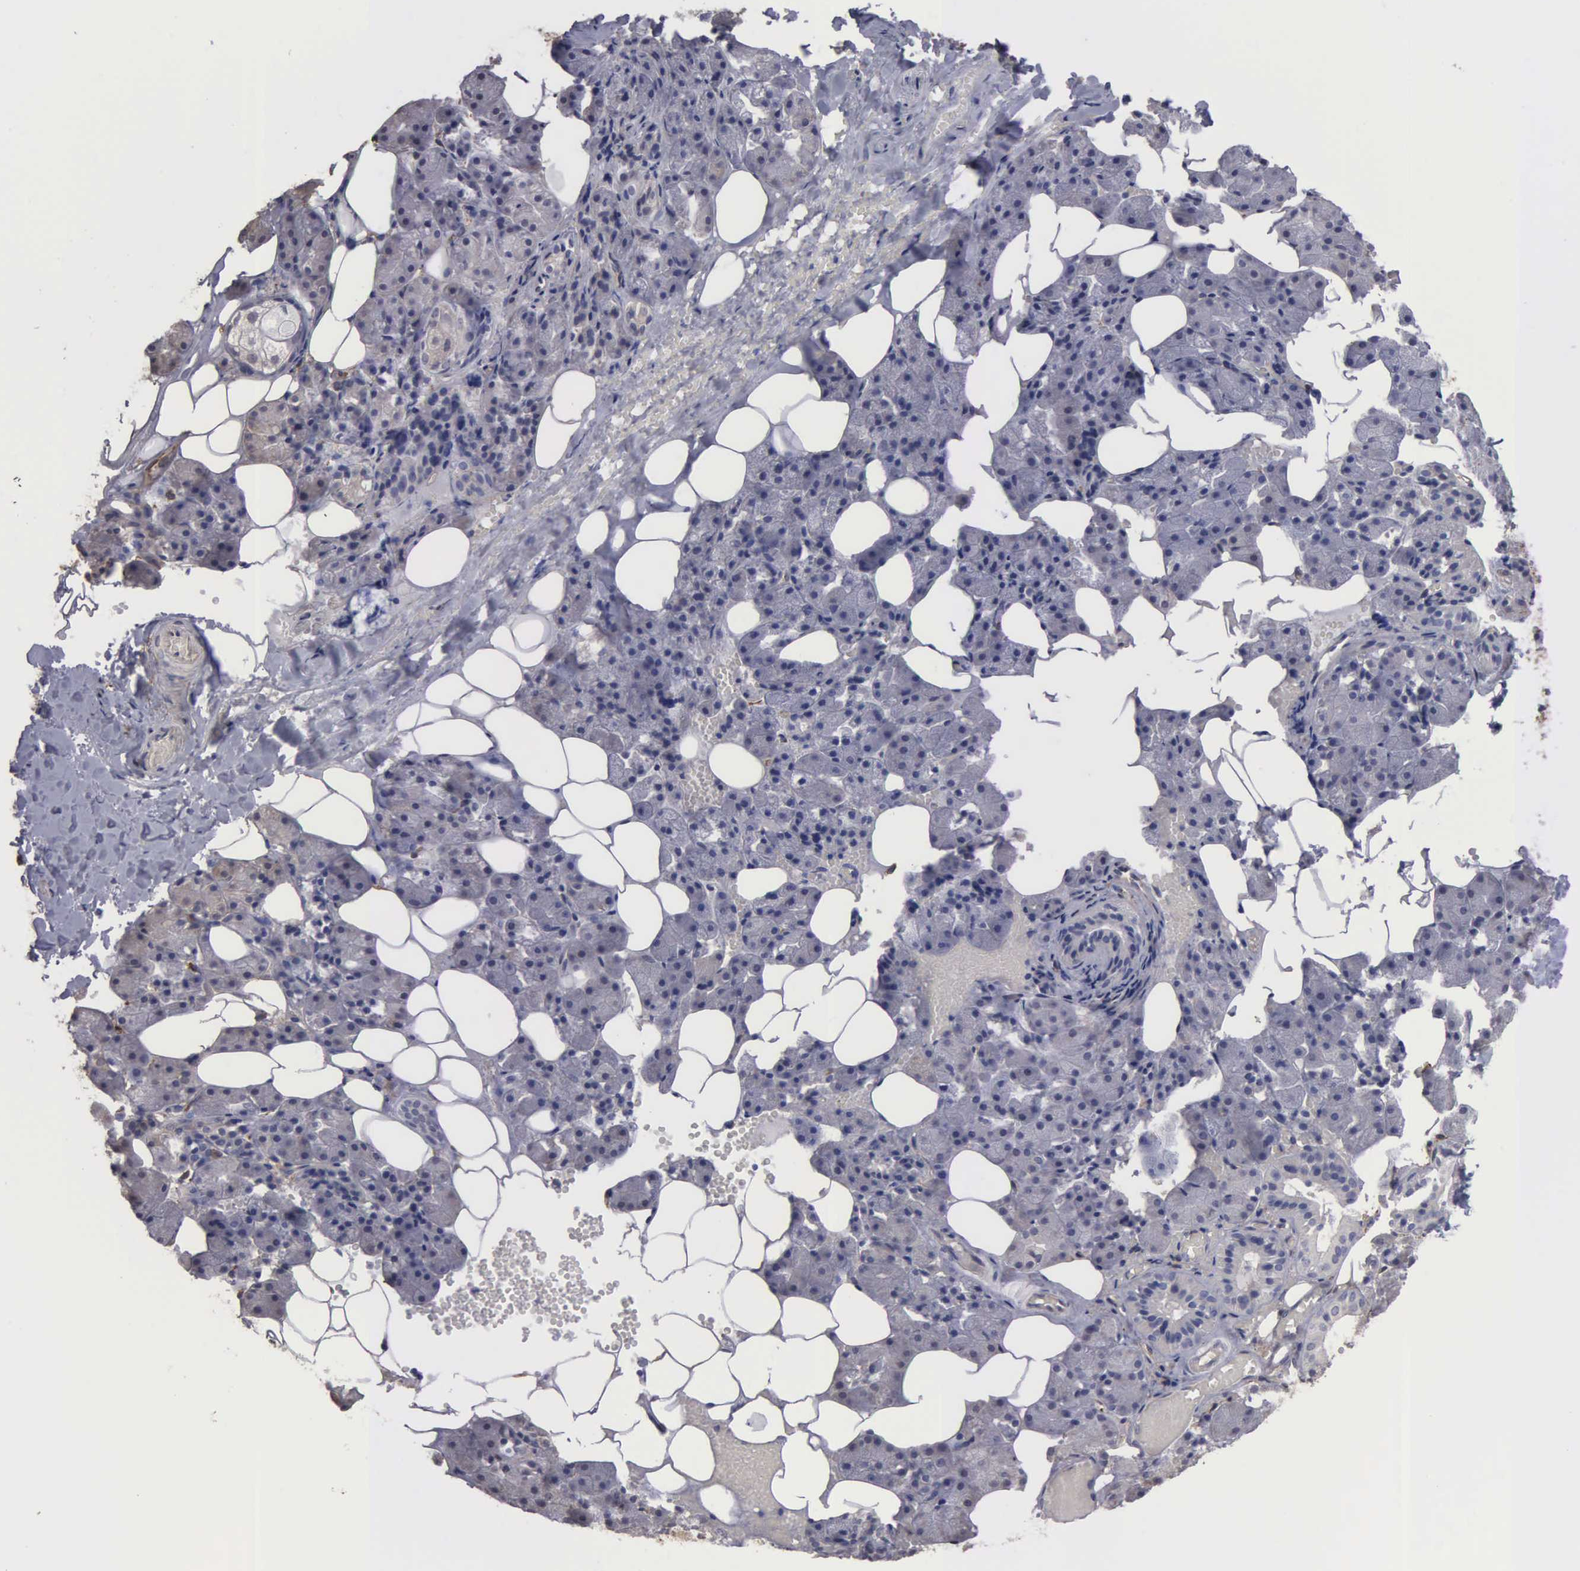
{"staining": {"intensity": "negative", "quantity": "none", "location": "none"}, "tissue": "salivary gland", "cell_type": "Glandular cells", "image_type": "normal", "snomed": [{"axis": "morphology", "description": "Normal tissue, NOS"}, {"axis": "topography", "description": "Salivary gland"}], "caption": "IHC of normal salivary gland demonstrates no expression in glandular cells. (IHC, brightfield microscopy, high magnification).", "gene": "LIN52", "patient": {"sex": "female", "age": 55}}